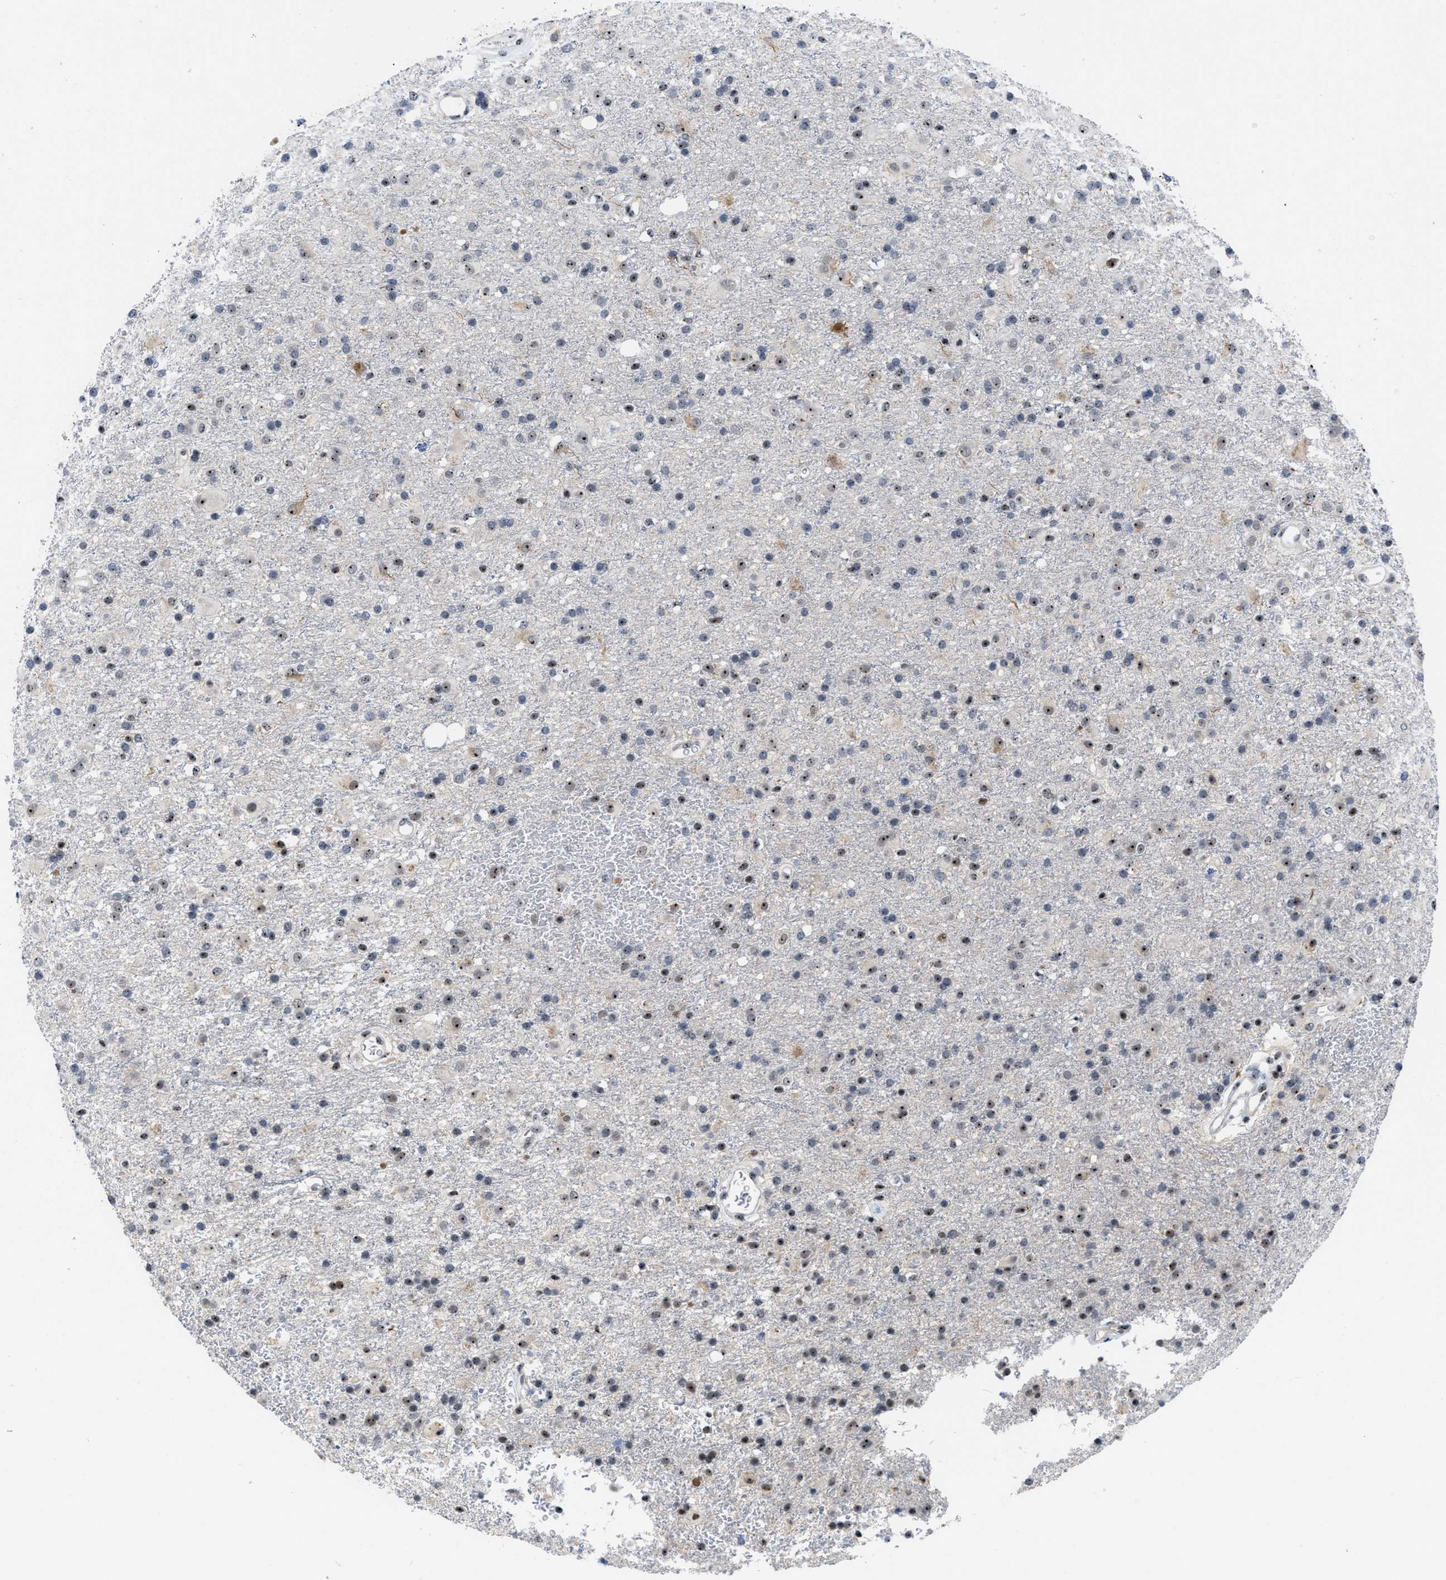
{"staining": {"intensity": "moderate", "quantity": "25%-75%", "location": "nuclear"}, "tissue": "glioma", "cell_type": "Tumor cells", "image_type": "cancer", "snomed": [{"axis": "morphology", "description": "Glioma, malignant, Low grade"}, {"axis": "topography", "description": "Brain"}], "caption": "Immunohistochemical staining of human malignant glioma (low-grade) shows medium levels of moderate nuclear protein staining in about 25%-75% of tumor cells.", "gene": "NOP58", "patient": {"sex": "male", "age": 65}}